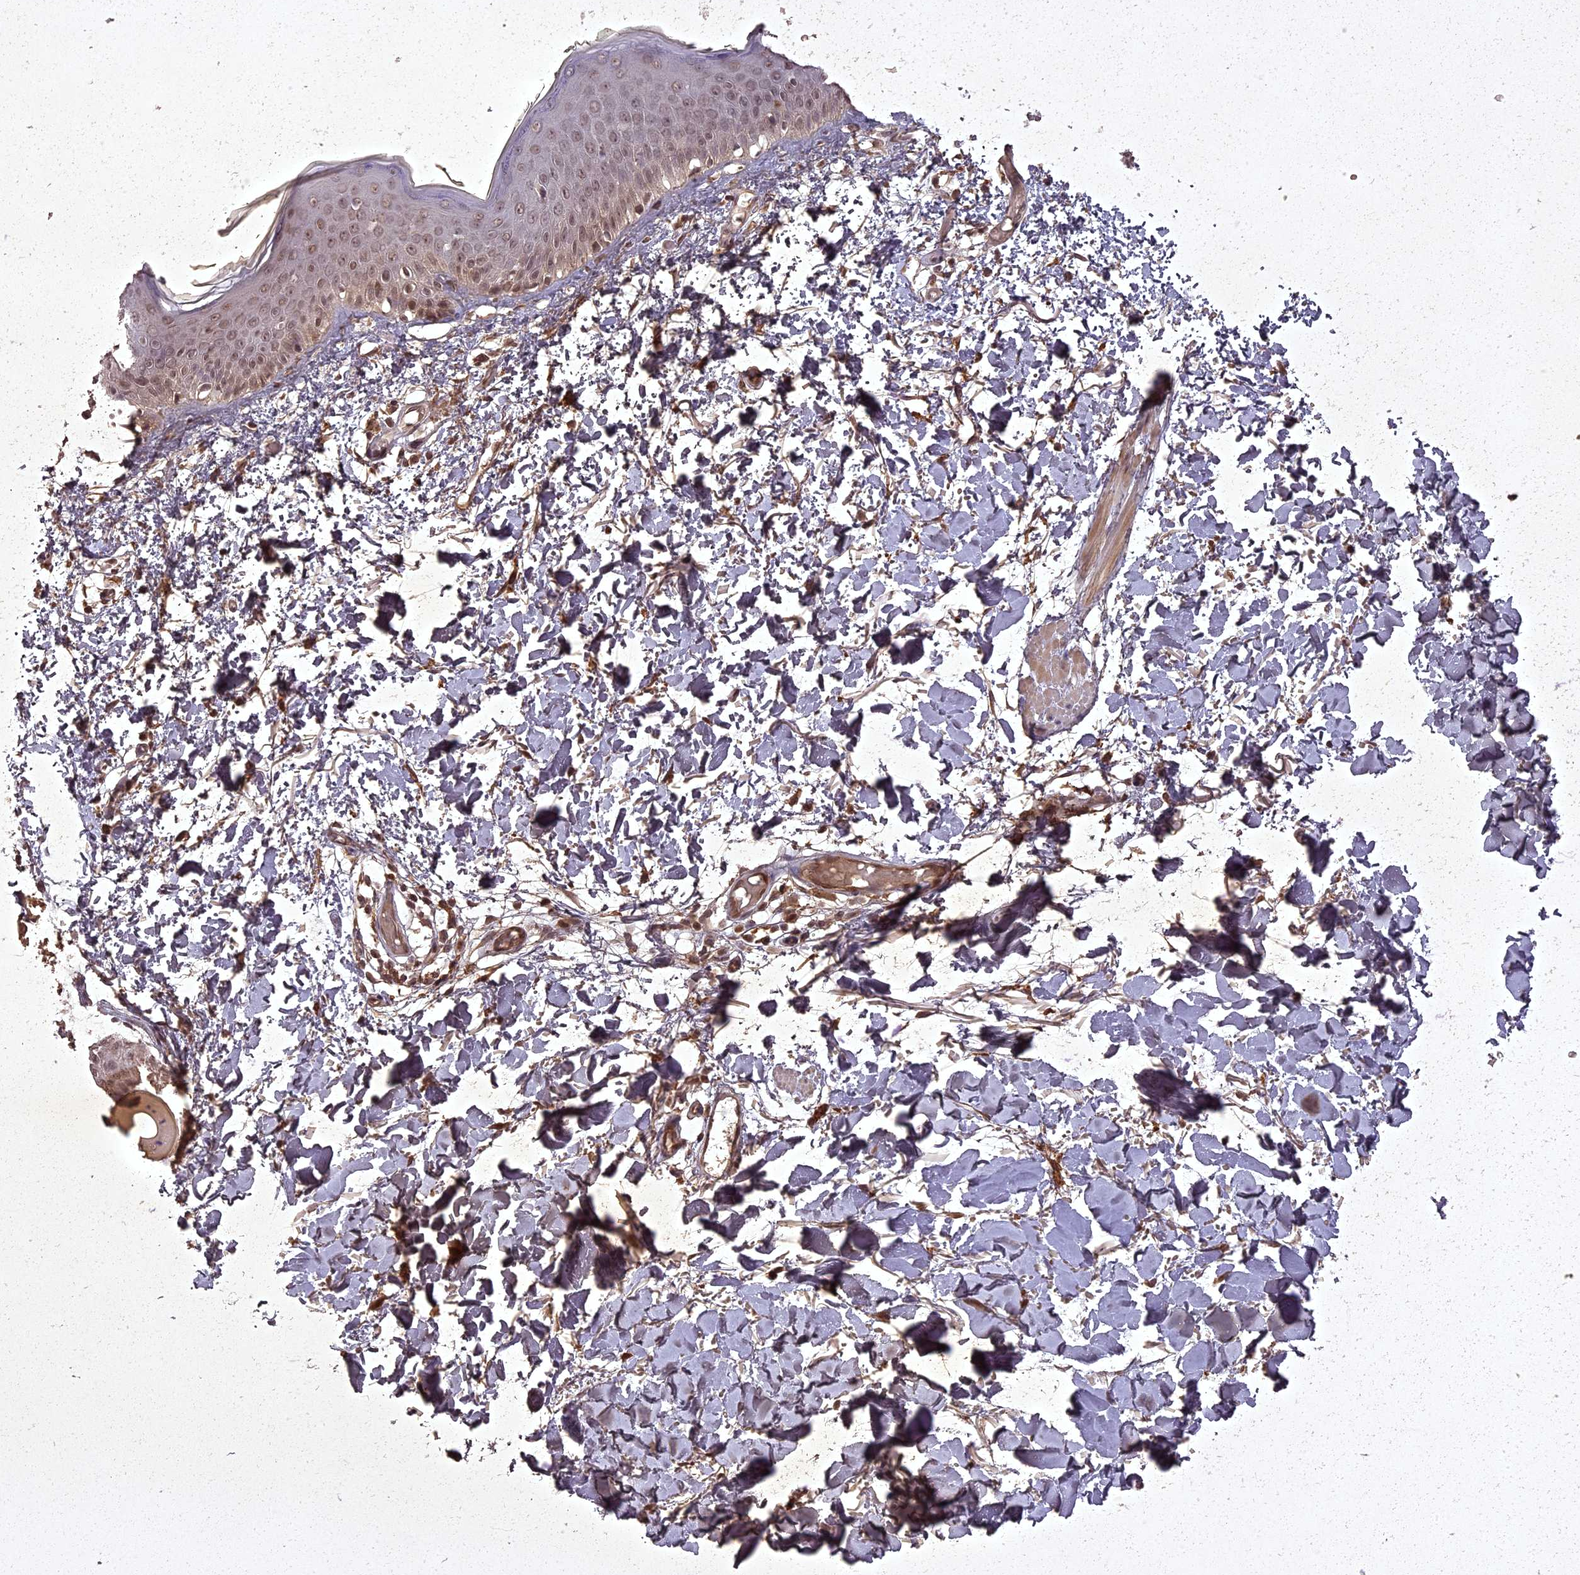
{"staining": {"intensity": "moderate", "quantity": ">75%", "location": "cytoplasmic/membranous,nuclear"}, "tissue": "skin", "cell_type": "Fibroblasts", "image_type": "normal", "snomed": [{"axis": "morphology", "description": "Normal tissue, NOS"}, {"axis": "topography", "description": "Skin"}], "caption": "Skin stained with immunohistochemistry (IHC) shows moderate cytoplasmic/membranous,nuclear expression in about >75% of fibroblasts.", "gene": "ING5", "patient": {"sex": "male", "age": 62}}